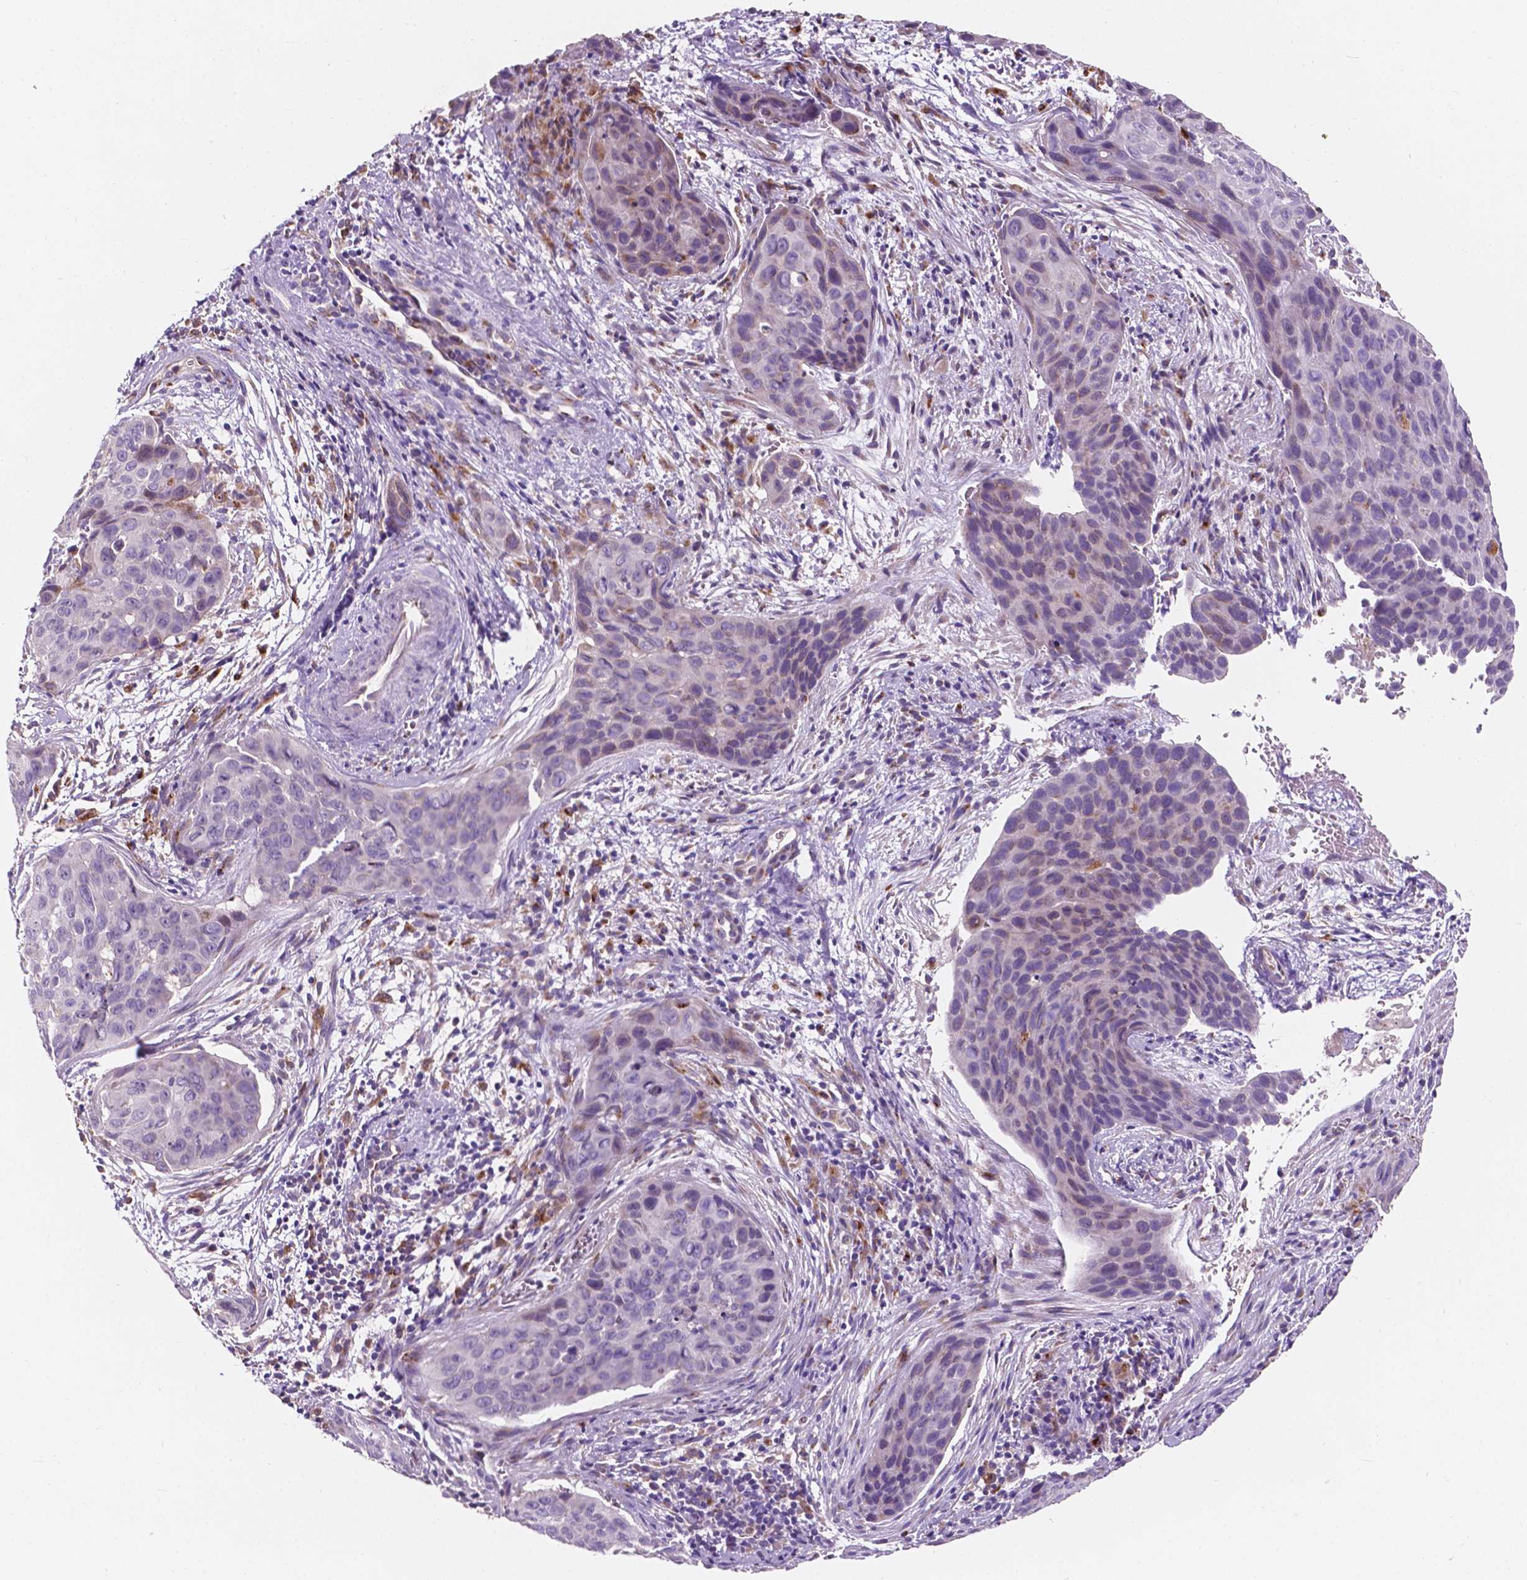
{"staining": {"intensity": "moderate", "quantity": "<25%", "location": "cytoplasmic/membranous"}, "tissue": "cervical cancer", "cell_type": "Tumor cells", "image_type": "cancer", "snomed": [{"axis": "morphology", "description": "Squamous cell carcinoma, NOS"}, {"axis": "topography", "description": "Cervix"}], "caption": "Human cervical cancer (squamous cell carcinoma) stained for a protein (brown) shows moderate cytoplasmic/membranous positive staining in about <25% of tumor cells.", "gene": "IREB2", "patient": {"sex": "female", "age": 35}}